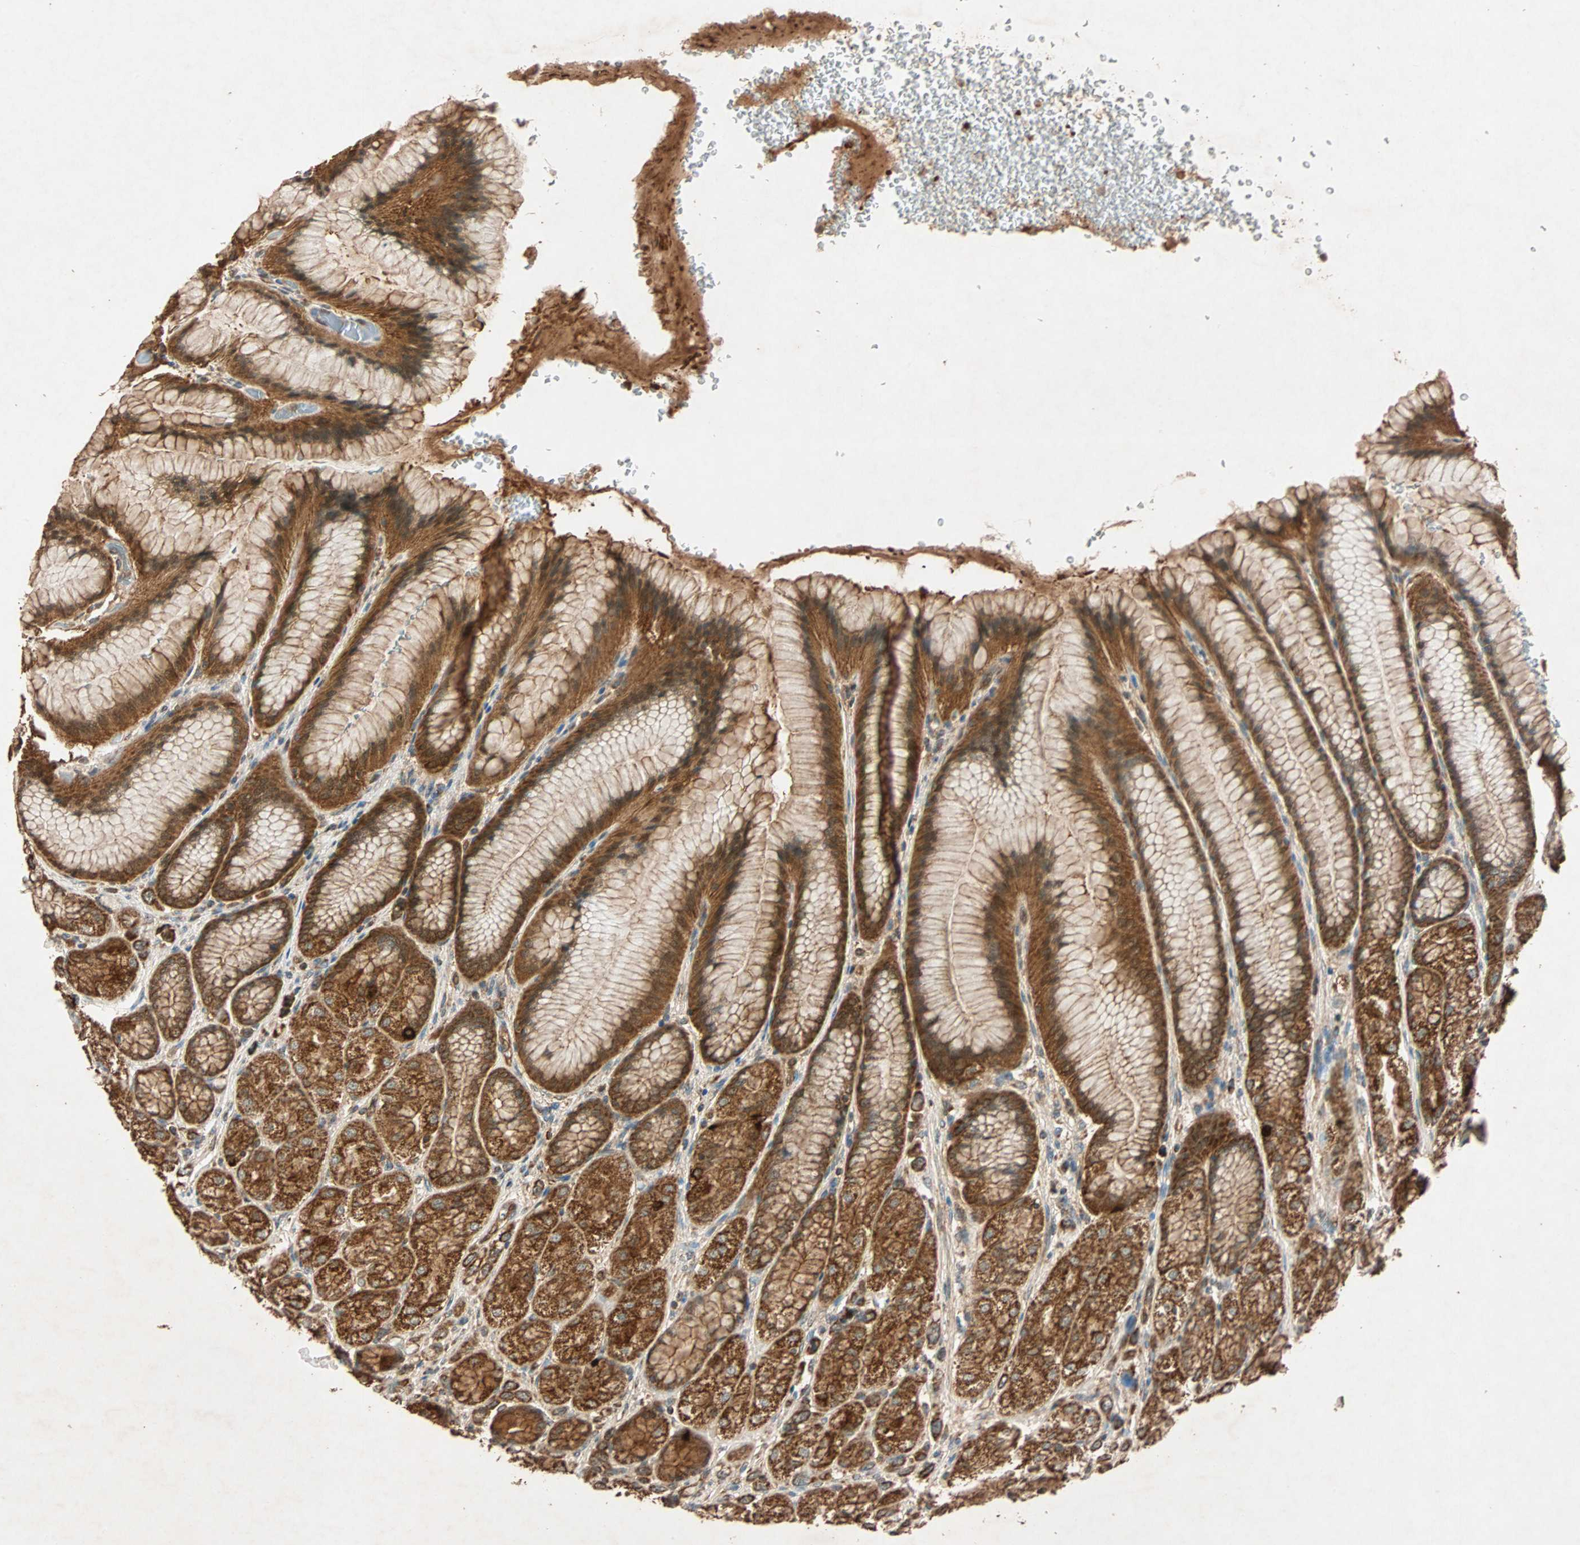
{"staining": {"intensity": "strong", "quantity": ">75%", "location": "cytoplasmic/membranous"}, "tissue": "stomach", "cell_type": "Glandular cells", "image_type": "normal", "snomed": [{"axis": "morphology", "description": "Normal tissue, NOS"}, {"axis": "morphology", "description": "Adenocarcinoma, NOS"}, {"axis": "topography", "description": "Stomach"}, {"axis": "topography", "description": "Stomach, lower"}], "caption": "The histopathology image exhibits immunohistochemical staining of normal stomach. There is strong cytoplasmic/membranous positivity is present in approximately >75% of glandular cells. Ihc stains the protein in brown and the nuclei are stained blue.", "gene": "MAPK1", "patient": {"sex": "female", "age": 65}}